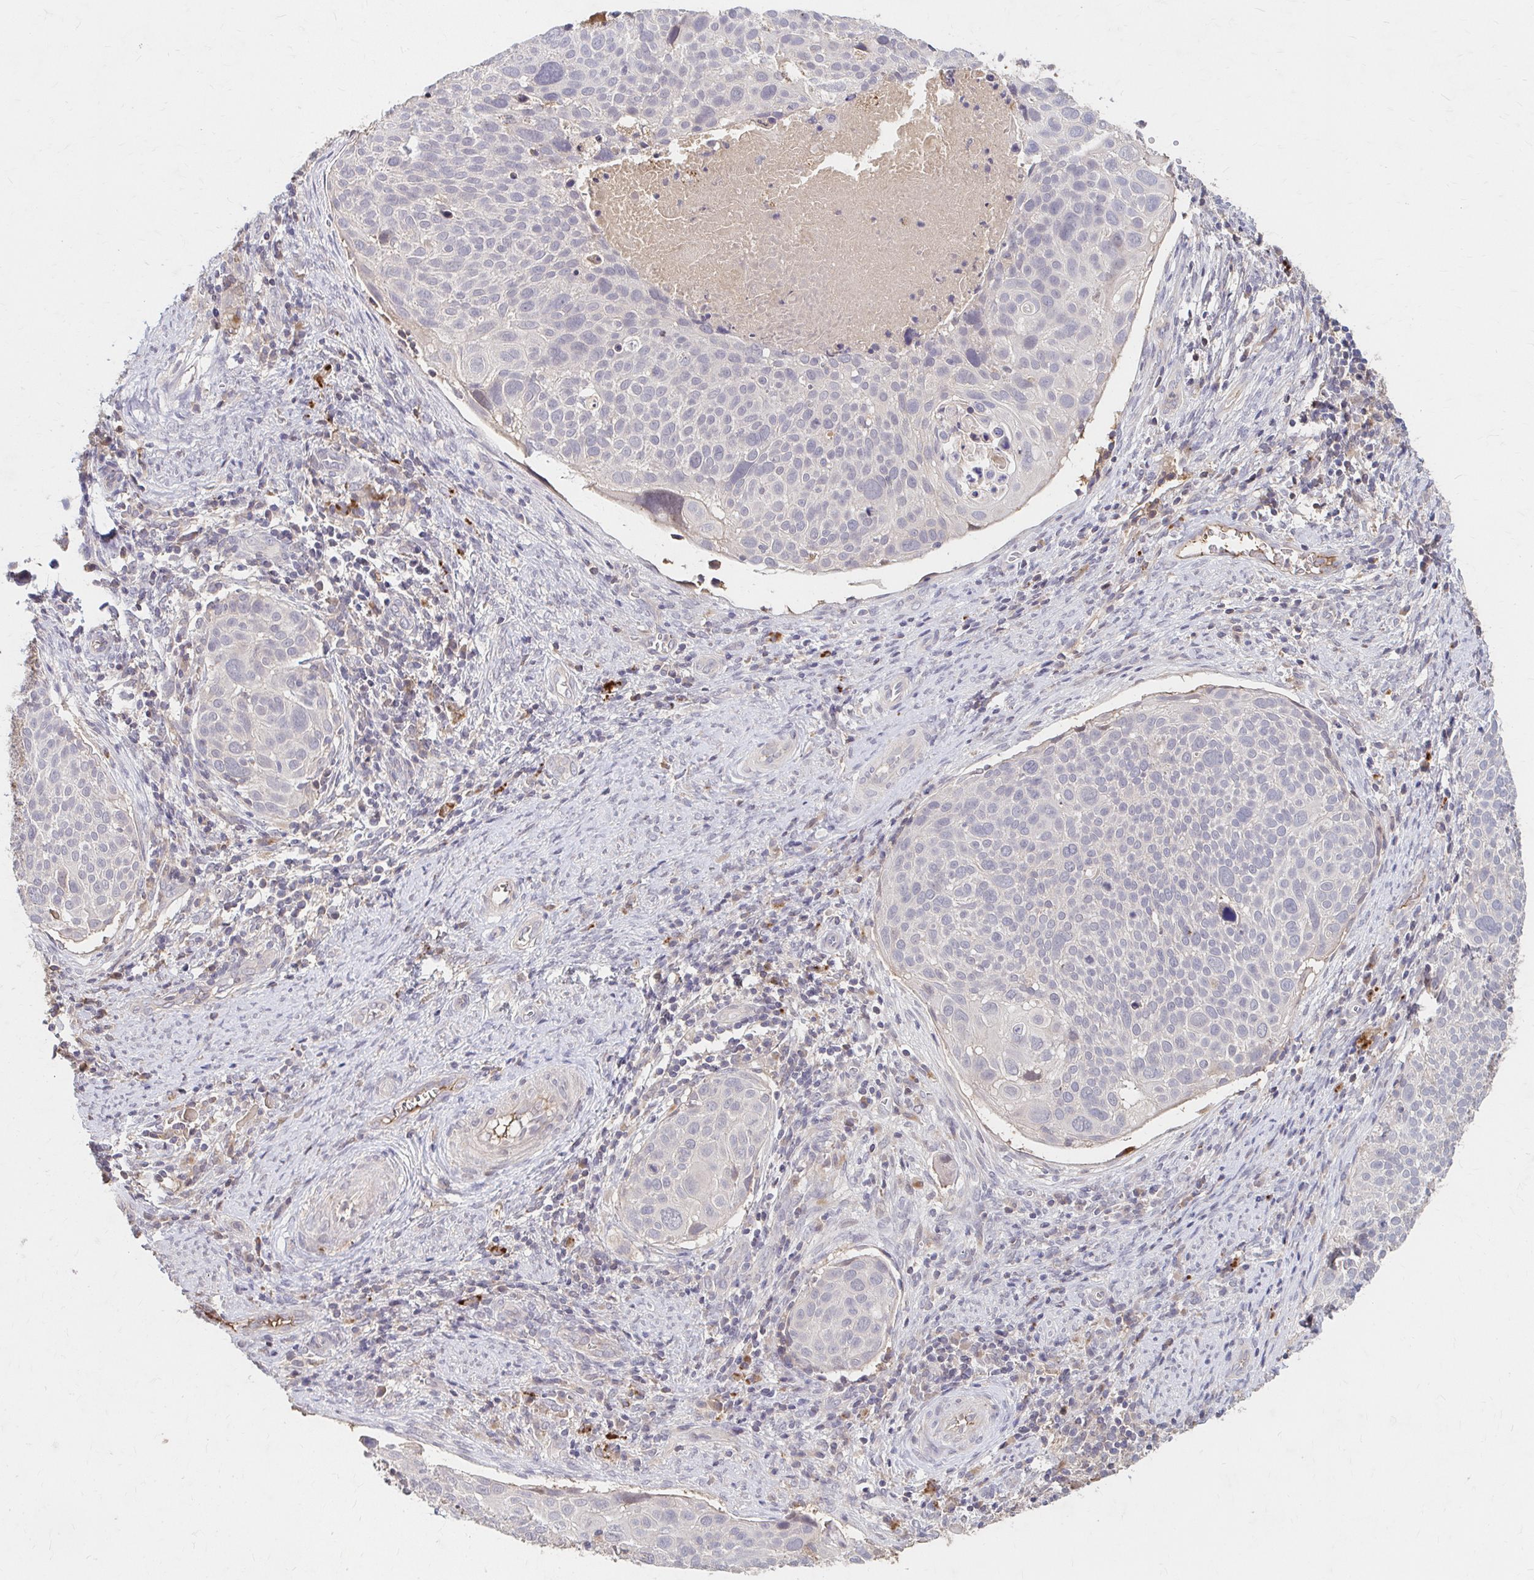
{"staining": {"intensity": "negative", "quantity": "none", "location": "none"}, "tissue": "cervical cancer", "cell_type": "Tumor cells", "image_type": "cancer", "snomed": [{"axis": "morphology", "description": "Squamous cell carcinoma, NOS"}, {"axis": "topography", "description": "Cervix"}], "caption": "Squamous cell carcinoma (cervical) was stained to show a protein in brown. There is no significant positivity in tumor cells.", "gene": "HMGCS2", "patient": {"sex": "female", "age": 39}}